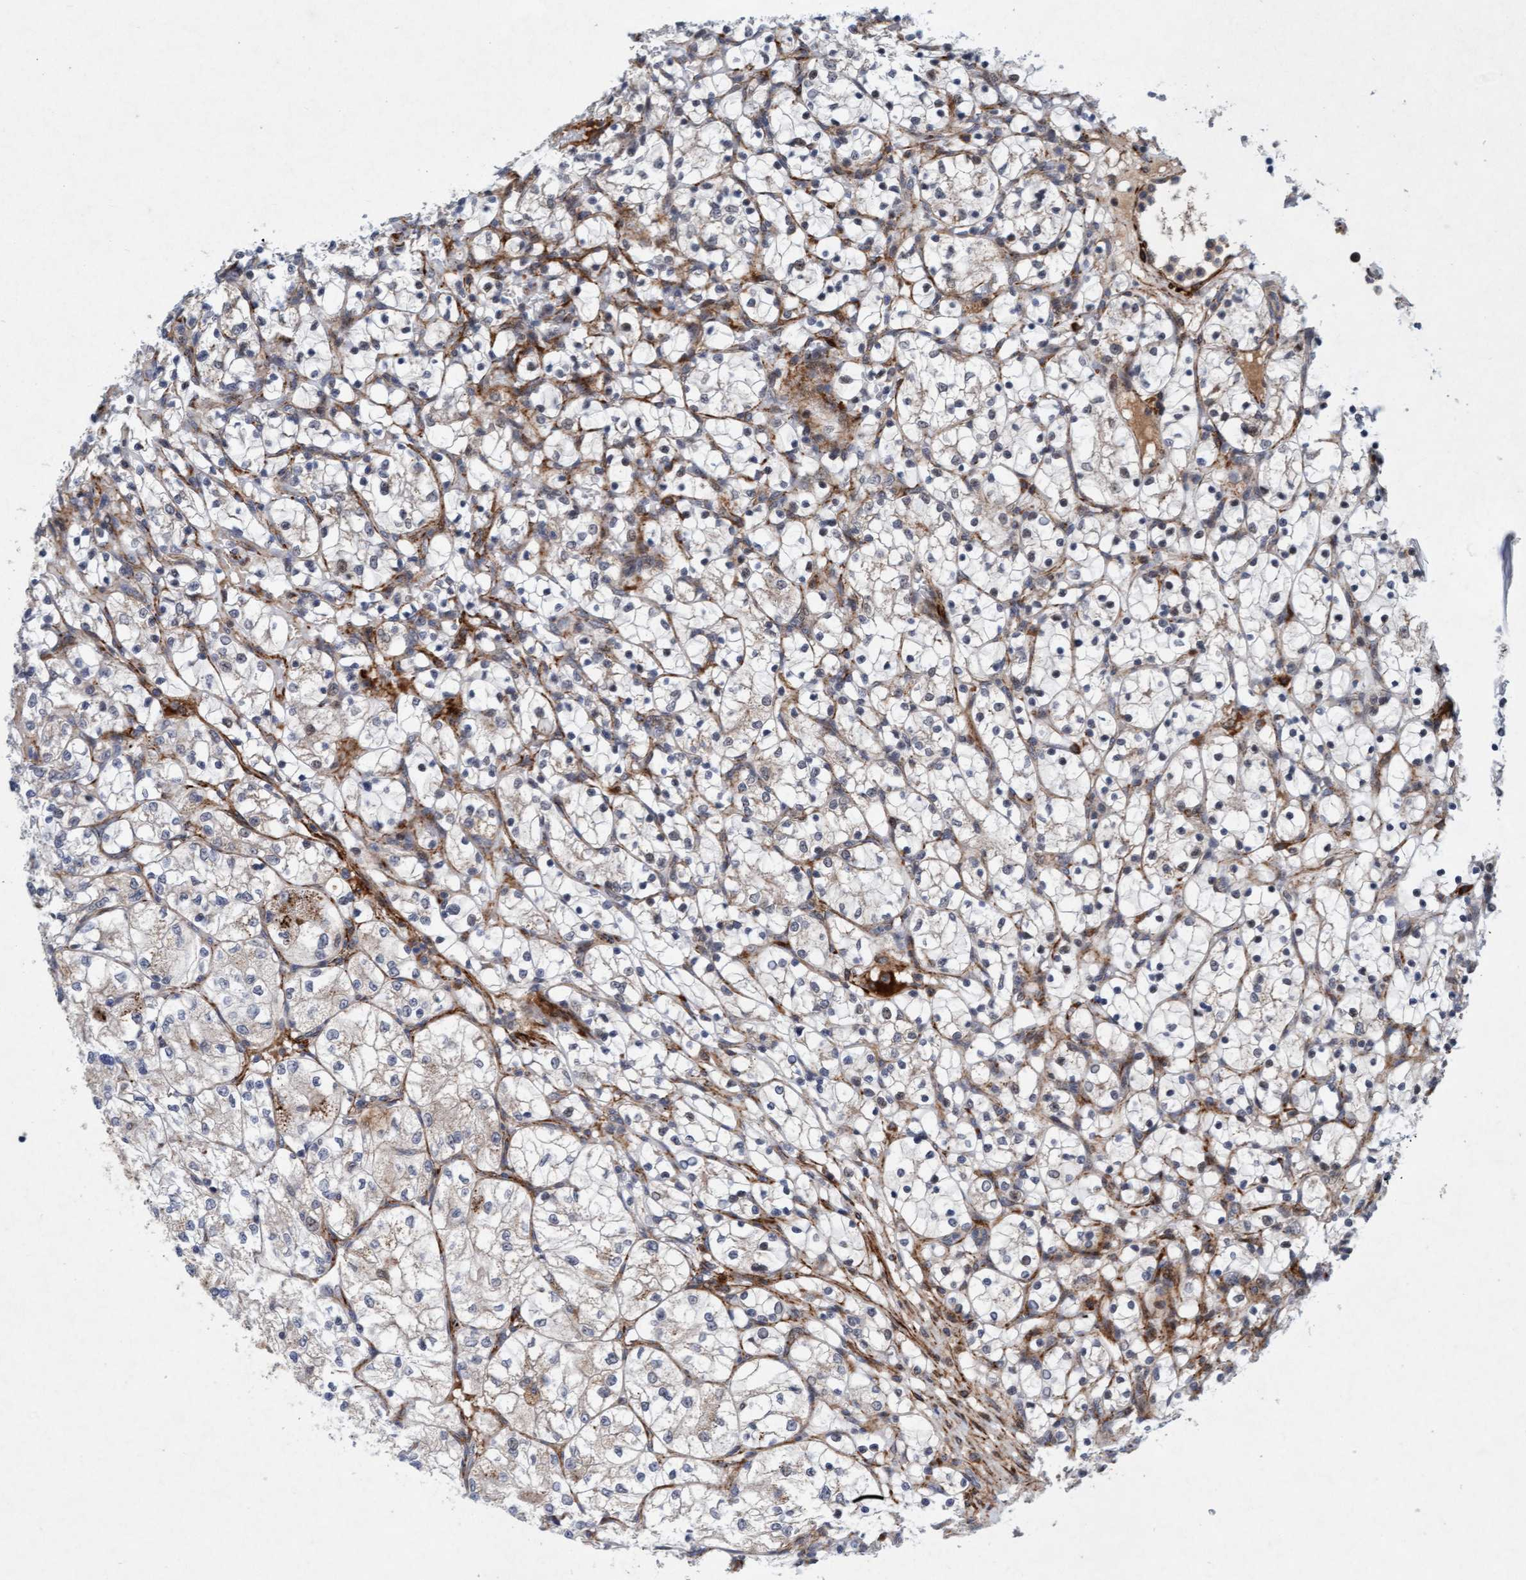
{"staining": {"intensity": "weak", "quantity": "<25%", "location": "cytoplasmic/membranous"}, "tissue": "renal cancer", "cell_type": "Tumor cells", "image_type": "cancer", "snomed": [{"axis": "morphology", "description": "Adenocarcinoma, NOS"}, {"axis": "topography", "description": "Kidney"}], "caption": "A histopathology image of human renal cancer is negative for staining in tumor cells. The staining was performed using DAB (3,3'-diaminobenzidine) to visualize the protein expression in brown, while the nuclei were stained in blue with hematoxylin (Magnification: 20x).", "gene": "TMEM70", "patient": {"sex": "female", "age": 69}}